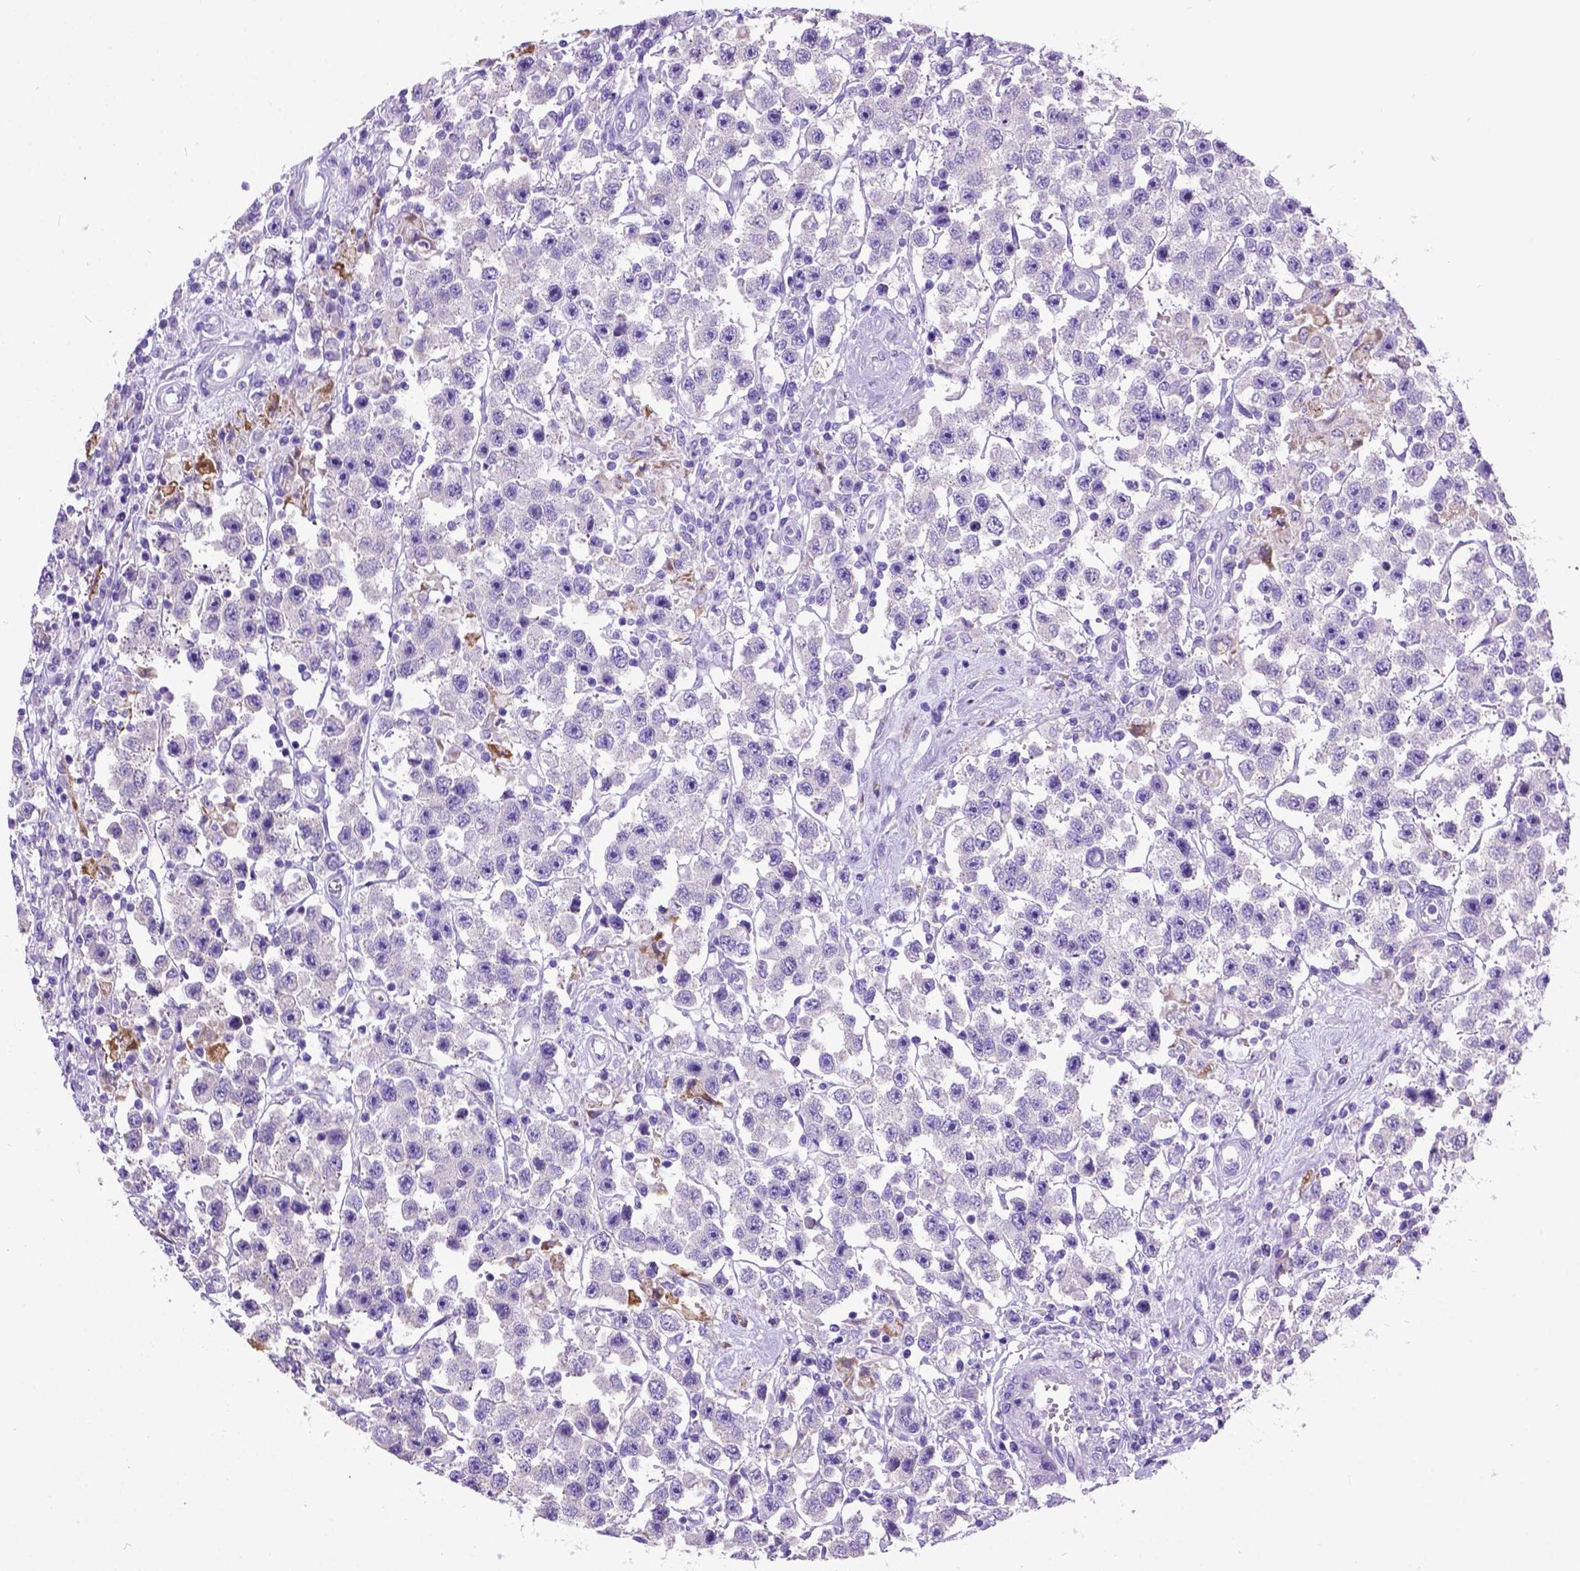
{"staining": {"intensity": "negative", "quantity": "none", "location": "none"}, "tissue": "testis cancer", "cell_type": "Tumor cells", "image_type": "cancer", "snomed": [{"axis": "morphology", "description": "Seminoma, NOS"}, {"axis": "topography", "description": "Testis"}], "caption": "This is an IHC image of human testis cancer. There is no positivity in tumor cells.", "gene": "CFAP54", "patient": {"sex": "male", "age": 45}}